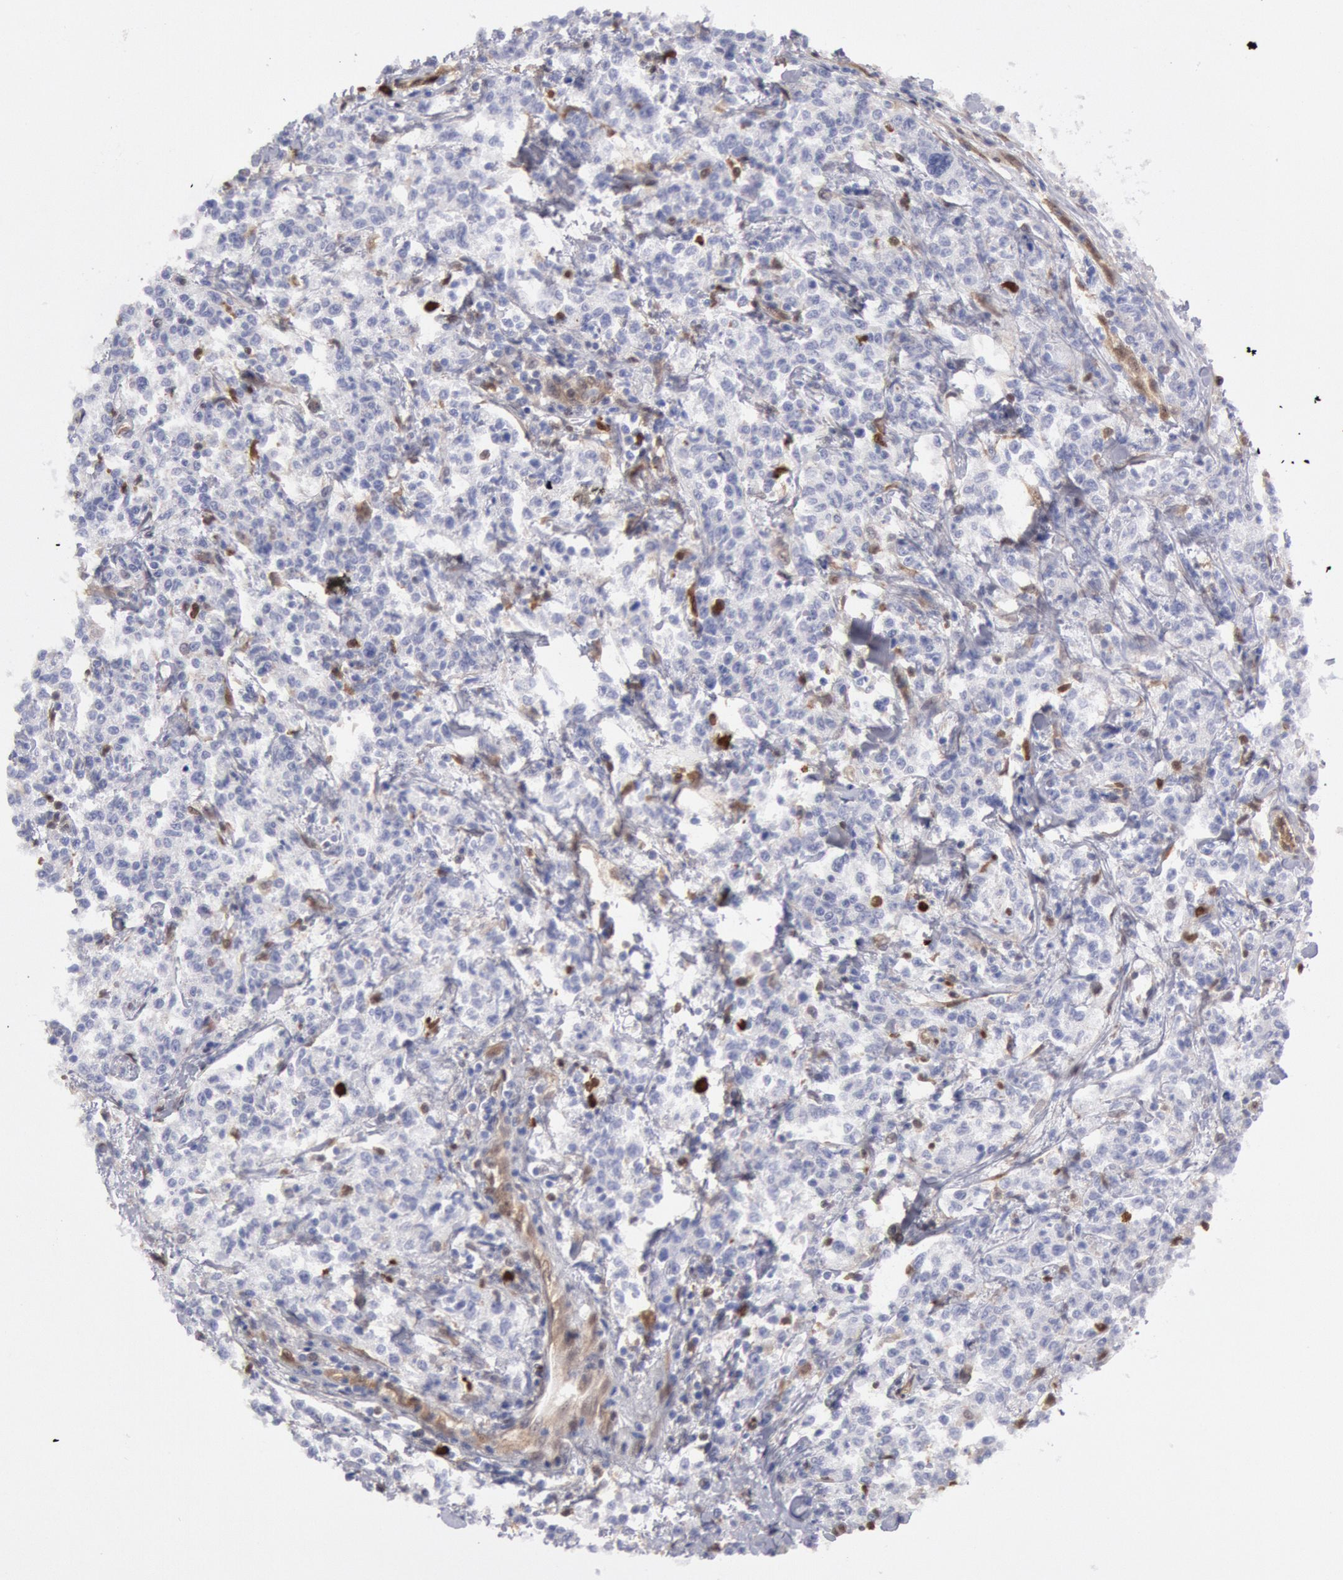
{"staining": {"intensity": "negative", "quantity": "none", "location": "none"}, "tissue": "lymphoma", "cell_type": "Tumor cells", "image_type": "cancer", "snomed": [{"axis": "morphology", "description": "Malignant lymphoma, non-Hodgkin's type, Low grade"}, {"axis": "topography", "description": "Small intestine"}], "caption": "Malignant lymphoma, non-Hodgkin's type (low-grade) was stained to show a protein in brown. There is no significant expression in tumor cells. (DAB (3,3'-diaminobenzidine) immunohistochemistry (IHC) visualized using brightfield microscopy, high magnification).", "gene": "CCDC50", "patient": {"sex": "female", "age": 59}}